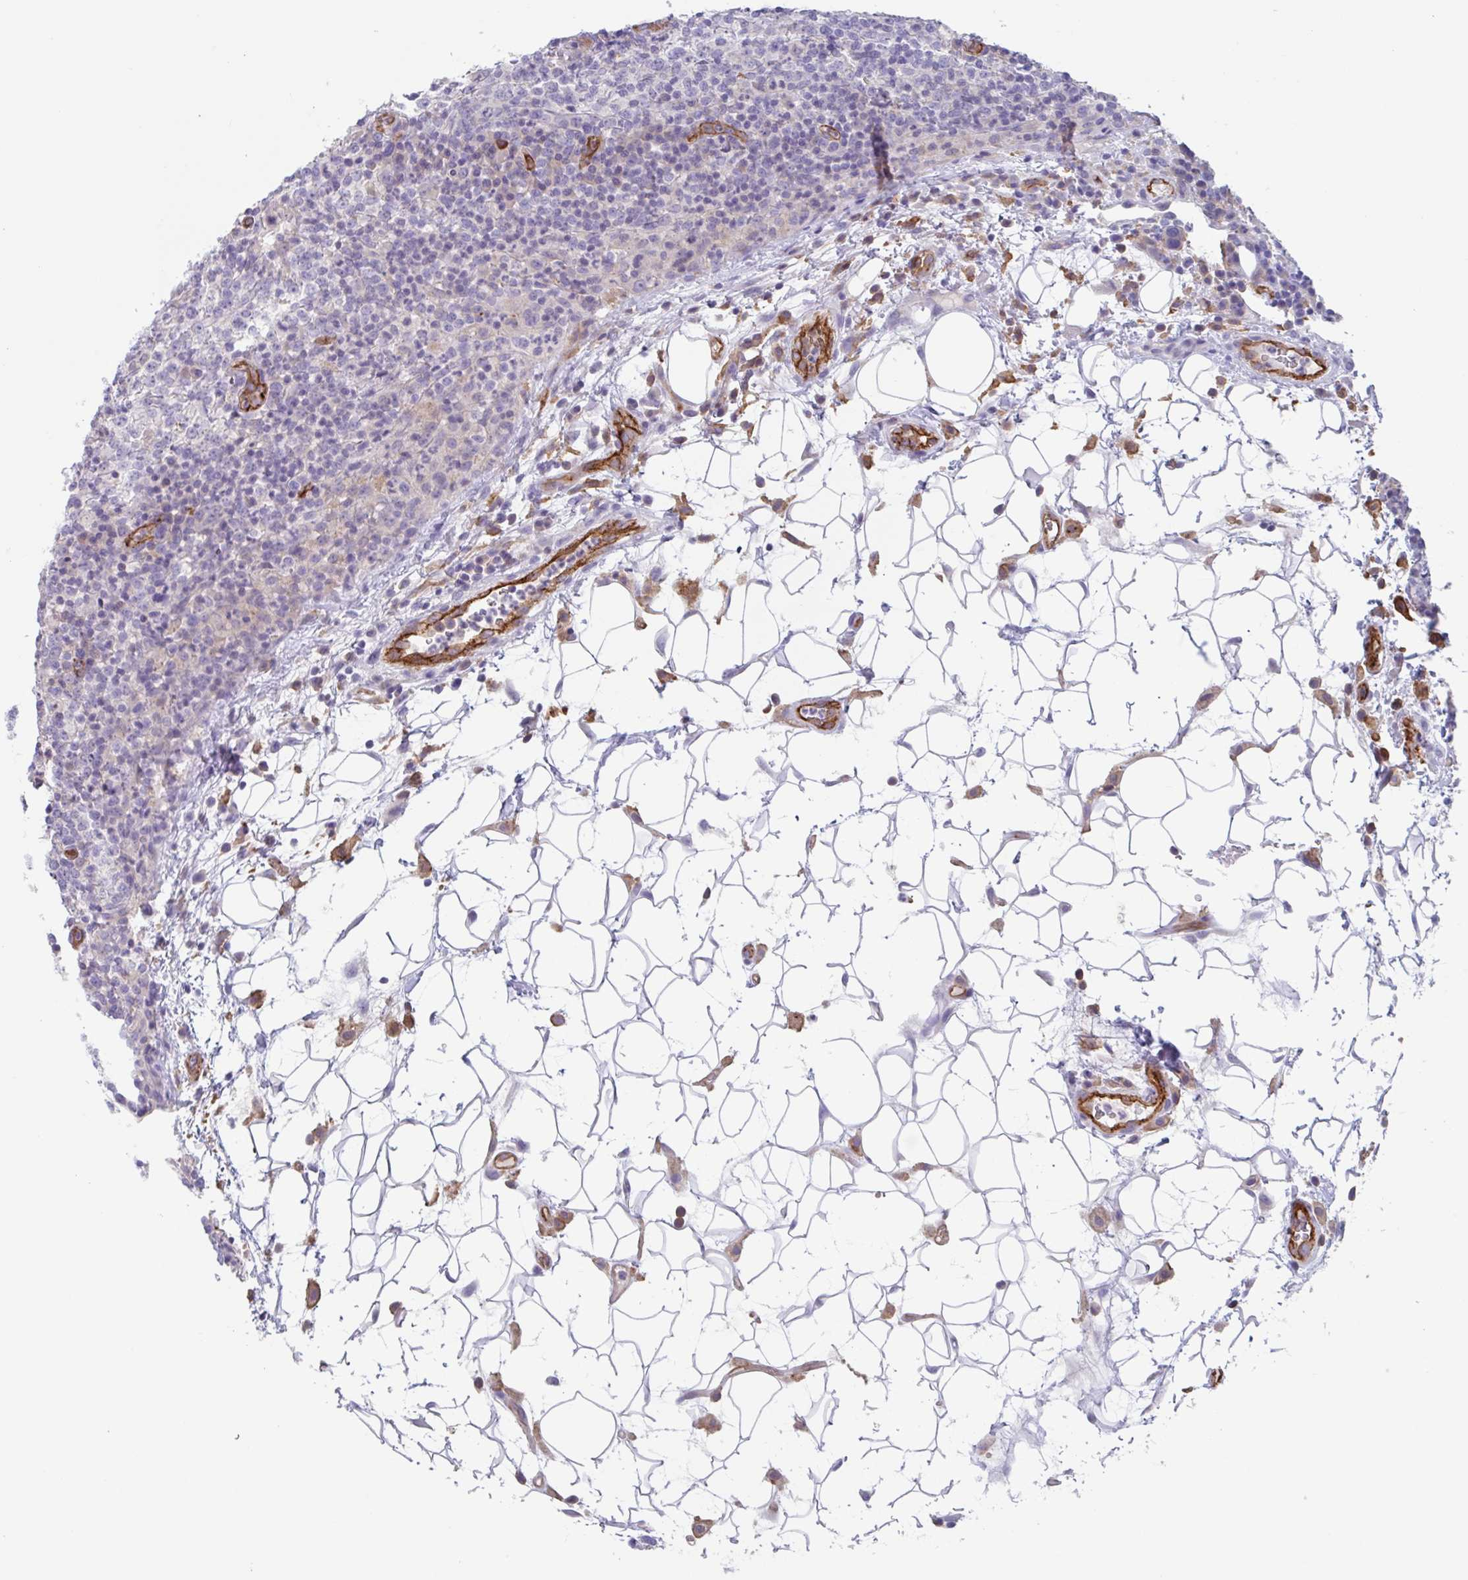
{"staining": {"intensity": "negative", "quantity": "none", "location": "none"}, "tissue": "lymphoma", "cell_type": "Tumor cells", "image_type": "cancer", "snomed": [{"axis": "morphology", "description": "Malignant lymphoma, non-Hodgkin's type, High grade"}, {"axis": "topography", "description": "Lymph node"}], "caption": "The photomicrograph displays no staining of tumor cells in lymphoma.", "gene": "EHD4", "patient": {"sex": "male", "age": 54}}